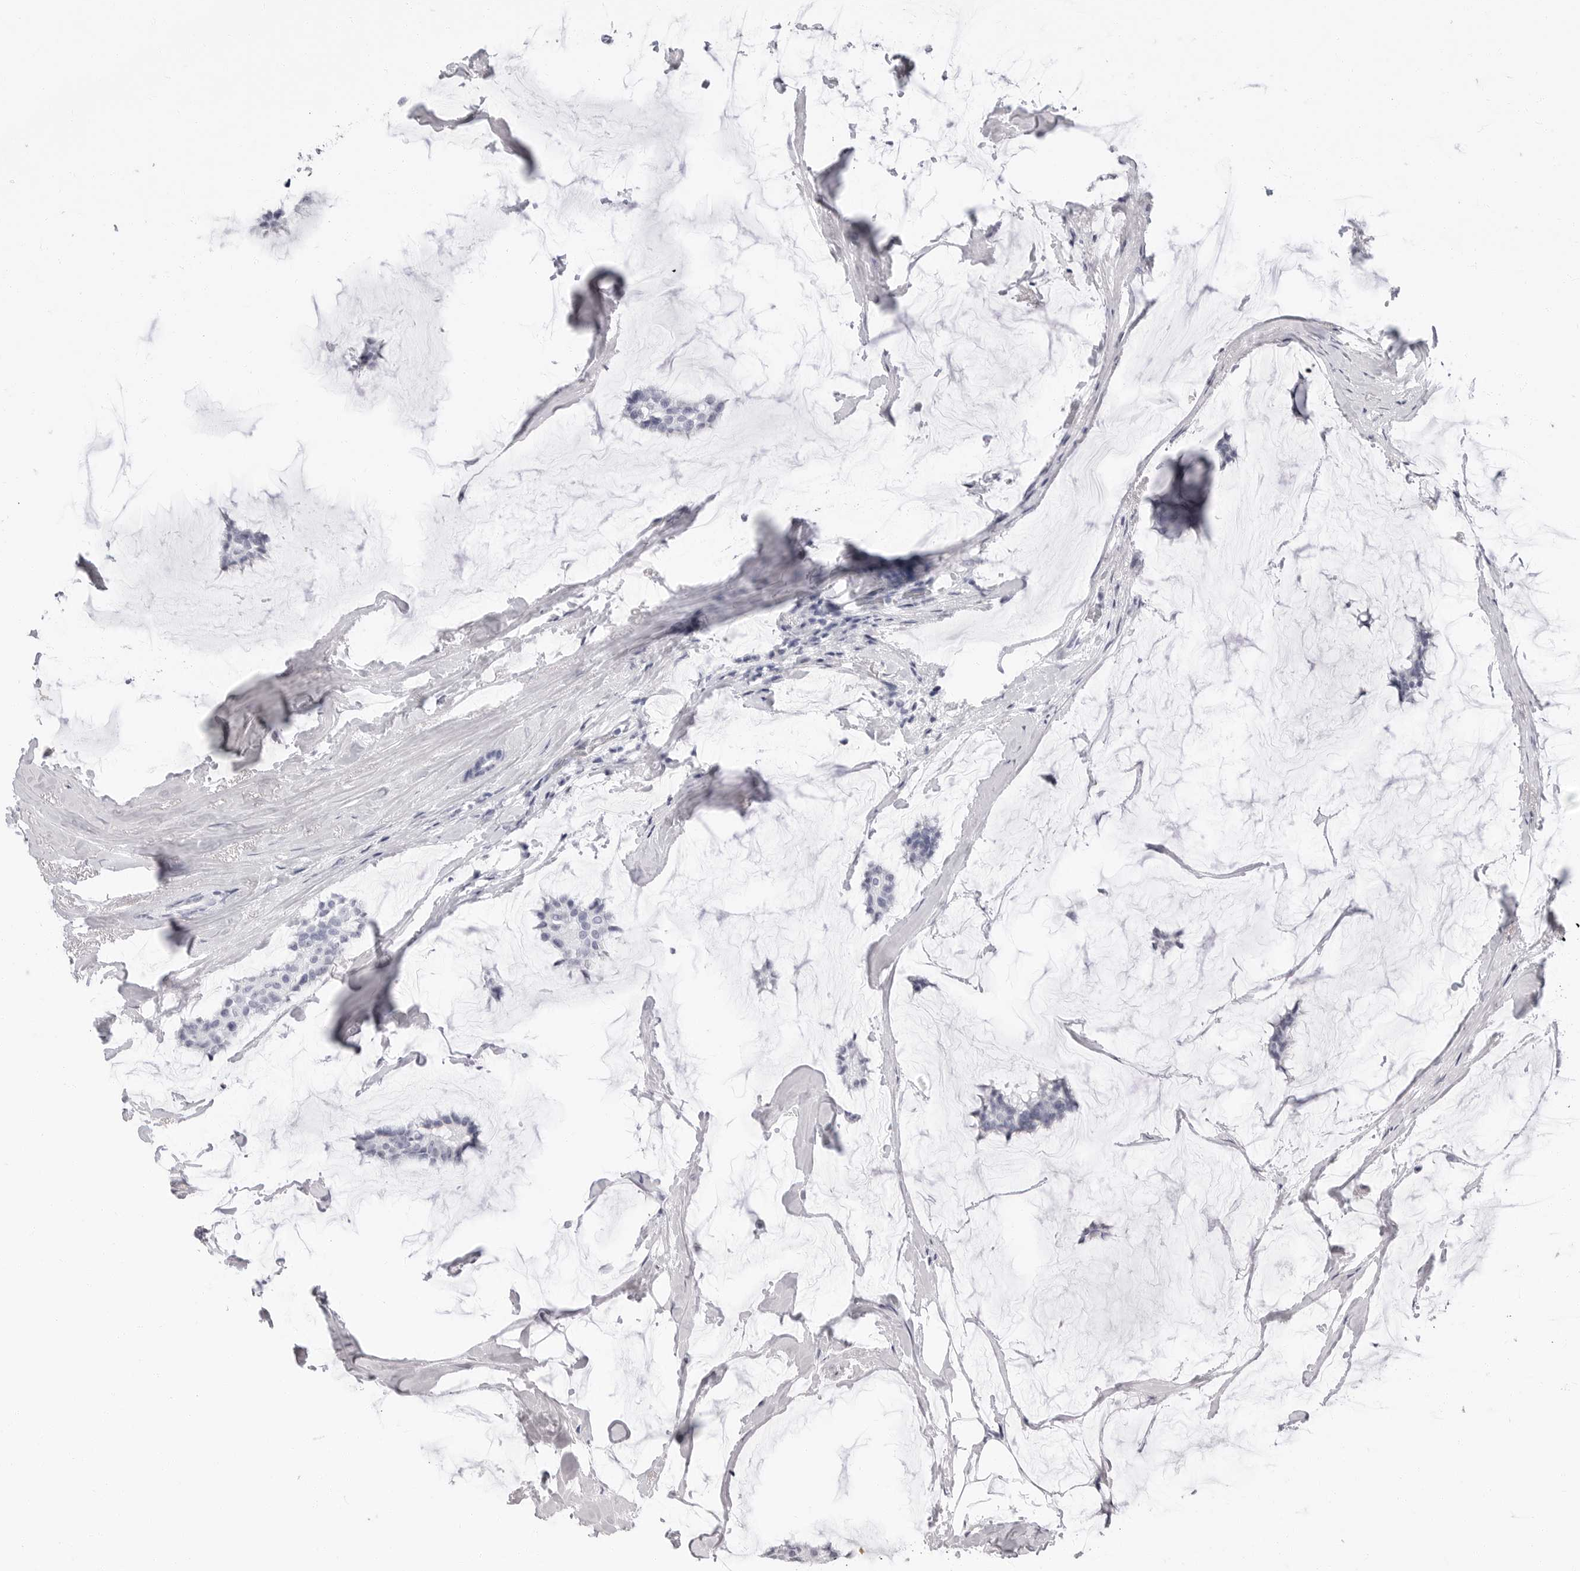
{"staining": {"intensity": "negative", "quantity": "none", "location": "none"}, "tissue": "breast cancer", "cell_type": "Tumor cells", "image_type": "cancer", "snomed": [{"axis": "morphology", "description": "Duct carcinoma"}, {"axis": "topography", "description": "Breast"}], "caption": "This is an IHC micrograph of breast cancer (infiltrating ductal carcinoma). There is no positivity in tumor cells.", "gene": "ERICH3", "patient": {"sex": "female", "age": 93}}